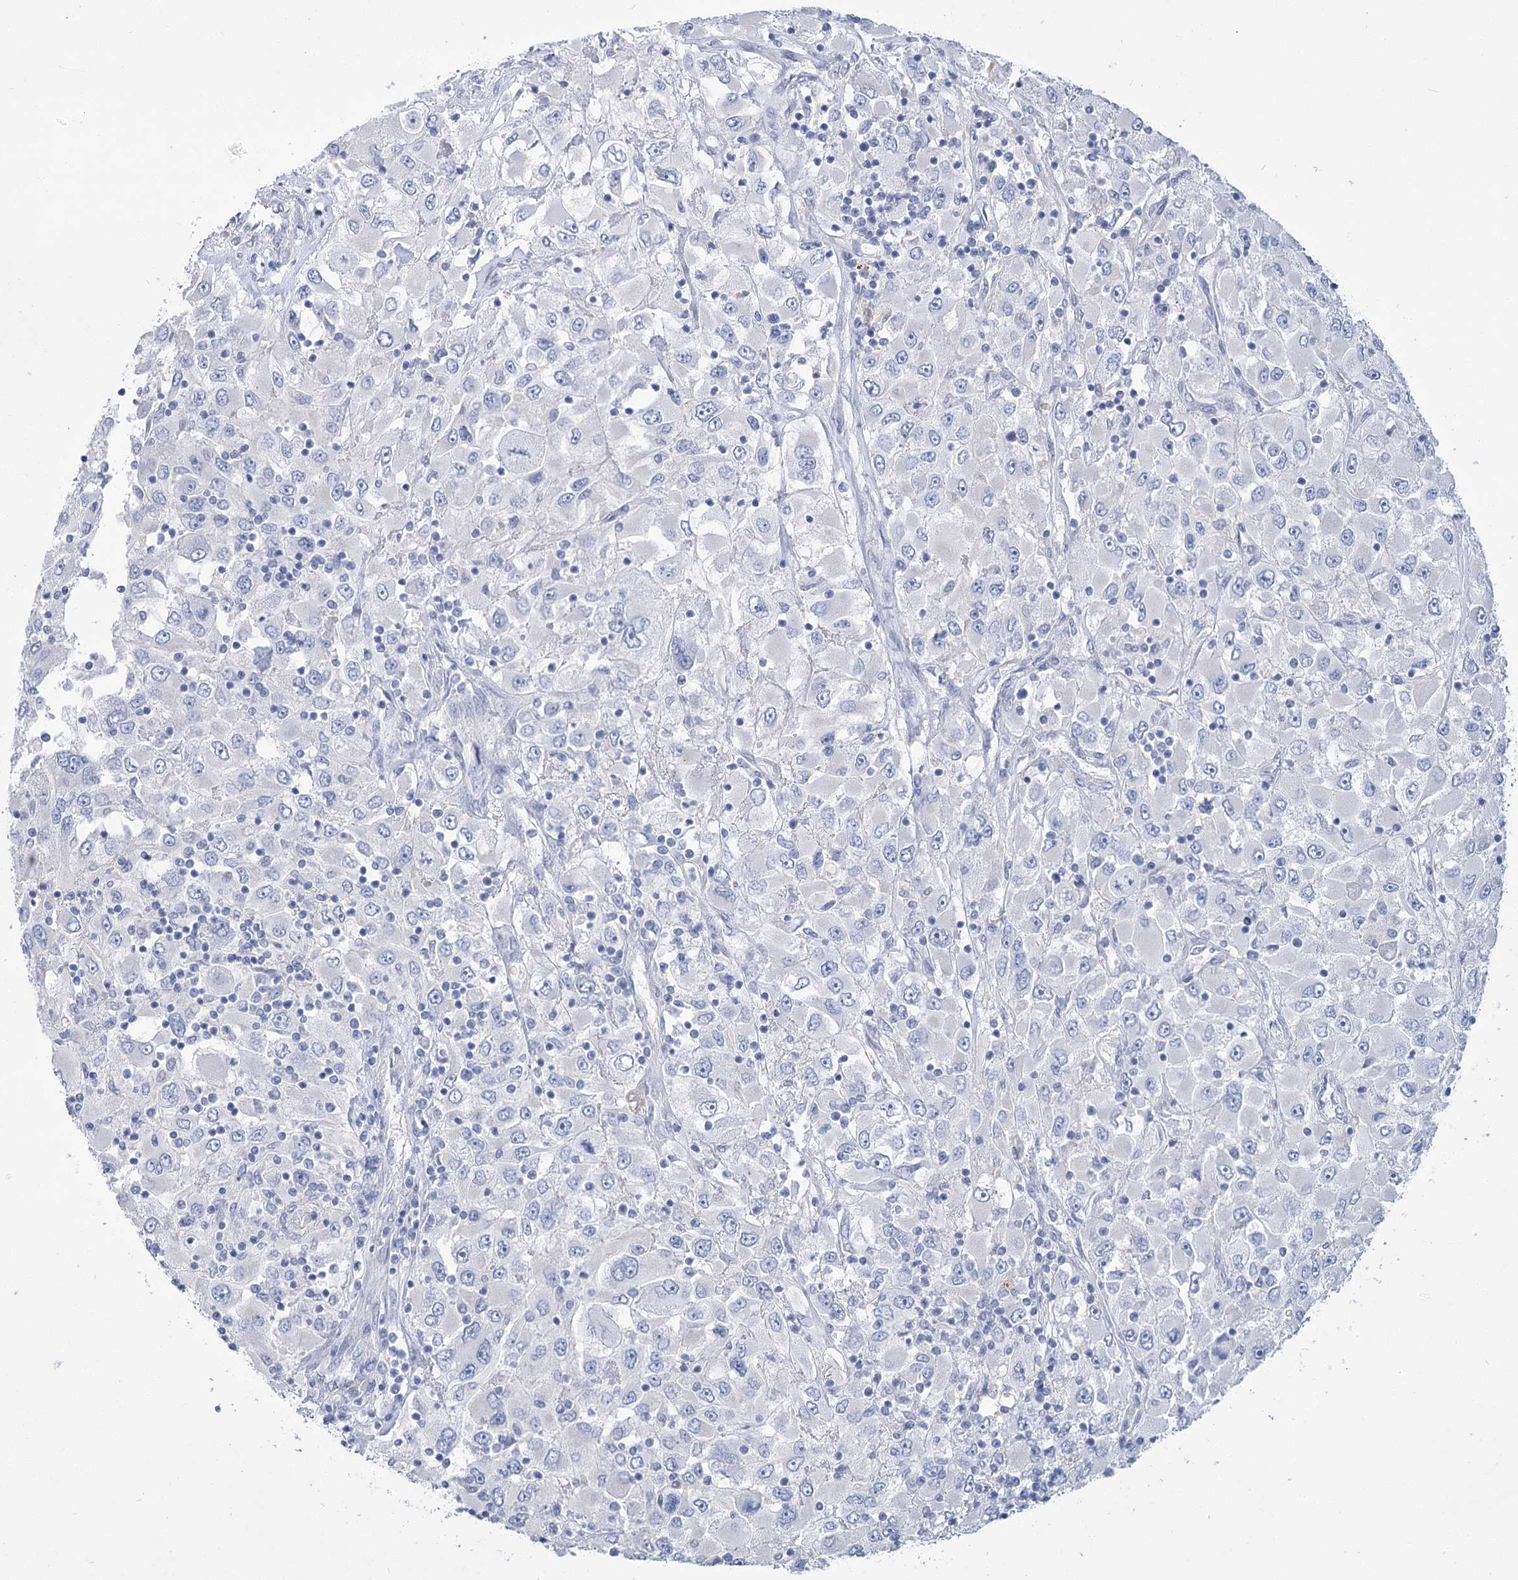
{"staining": {"intensity": "negative", "quantity": "none", "location": "none"}, "tissue": "renal cancer", "cell_type": "Tumor cells", "image_type": "cancer", "snomed": [{"axis": "morphology", "description": "Adenocarcinoma, NOS"}, {"axis": "topography", "description": "Kidney"}], "caption": "Renal cancer stained for a protein using immunohistochemistry displays no positivity tumor cells.", "gene": "SLC9A3", "patient": {"sex": "female", "age": 52}}